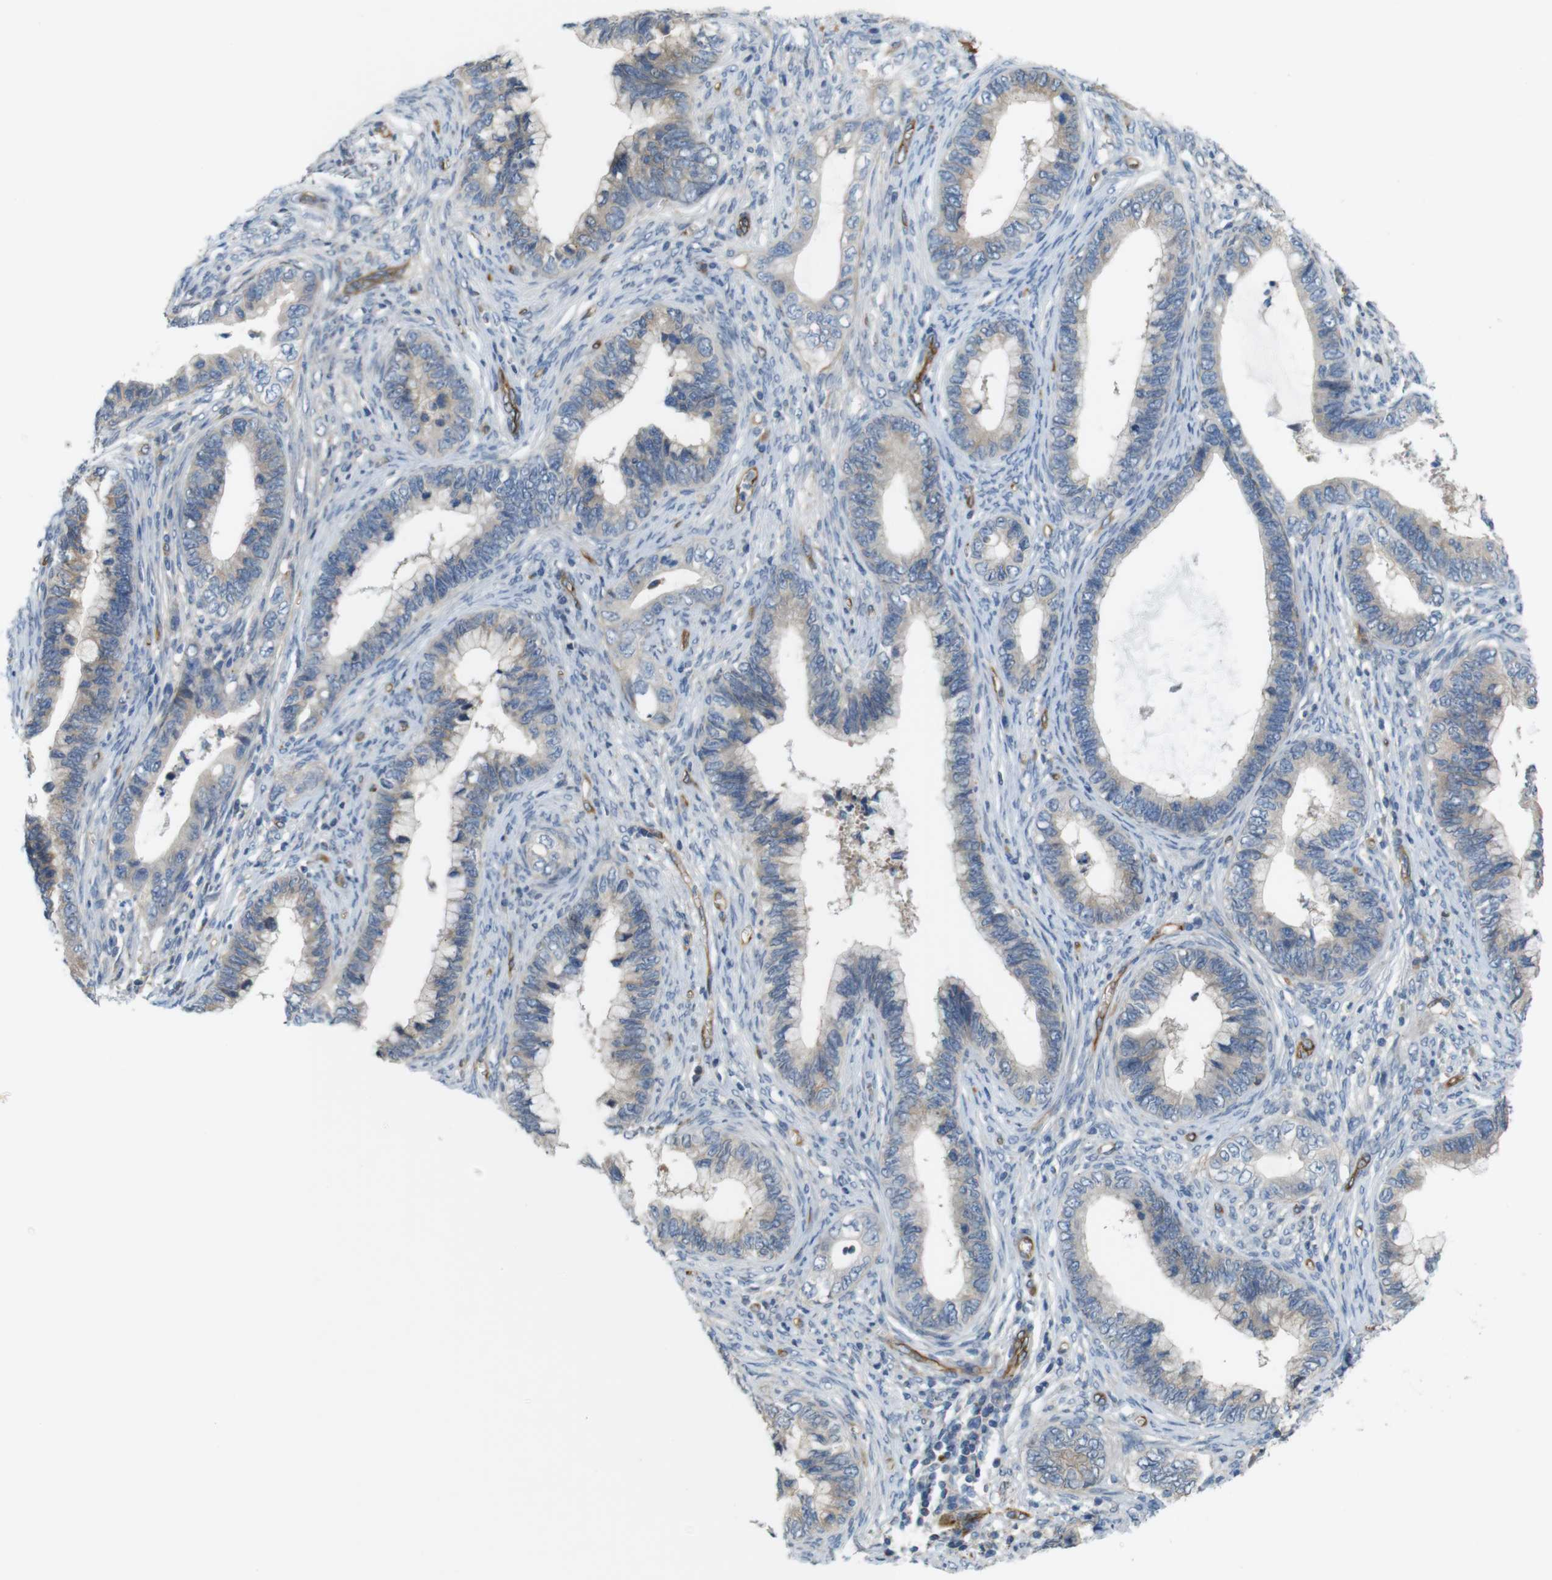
{"staining": {"intensity": "weak", "quantity": ">75%", "location": "cytoplasmic/membranous"}, "tissue": "cervical cancer", "cell_type": "Tumor cells", "image_type": "cancer", "snomed": [{"axis": "morphology", "description": "Adenocarcinoma, NOS"}, {"axis": "topography", "description": "Cervix"}], "caption": "Tumor cells reveal low levels of weak cytoplasmic/membranous staining in about >75% of cells in human cervical cancer.", "gene": "BVES", "patient": {"sex": "female", "age": 44}}